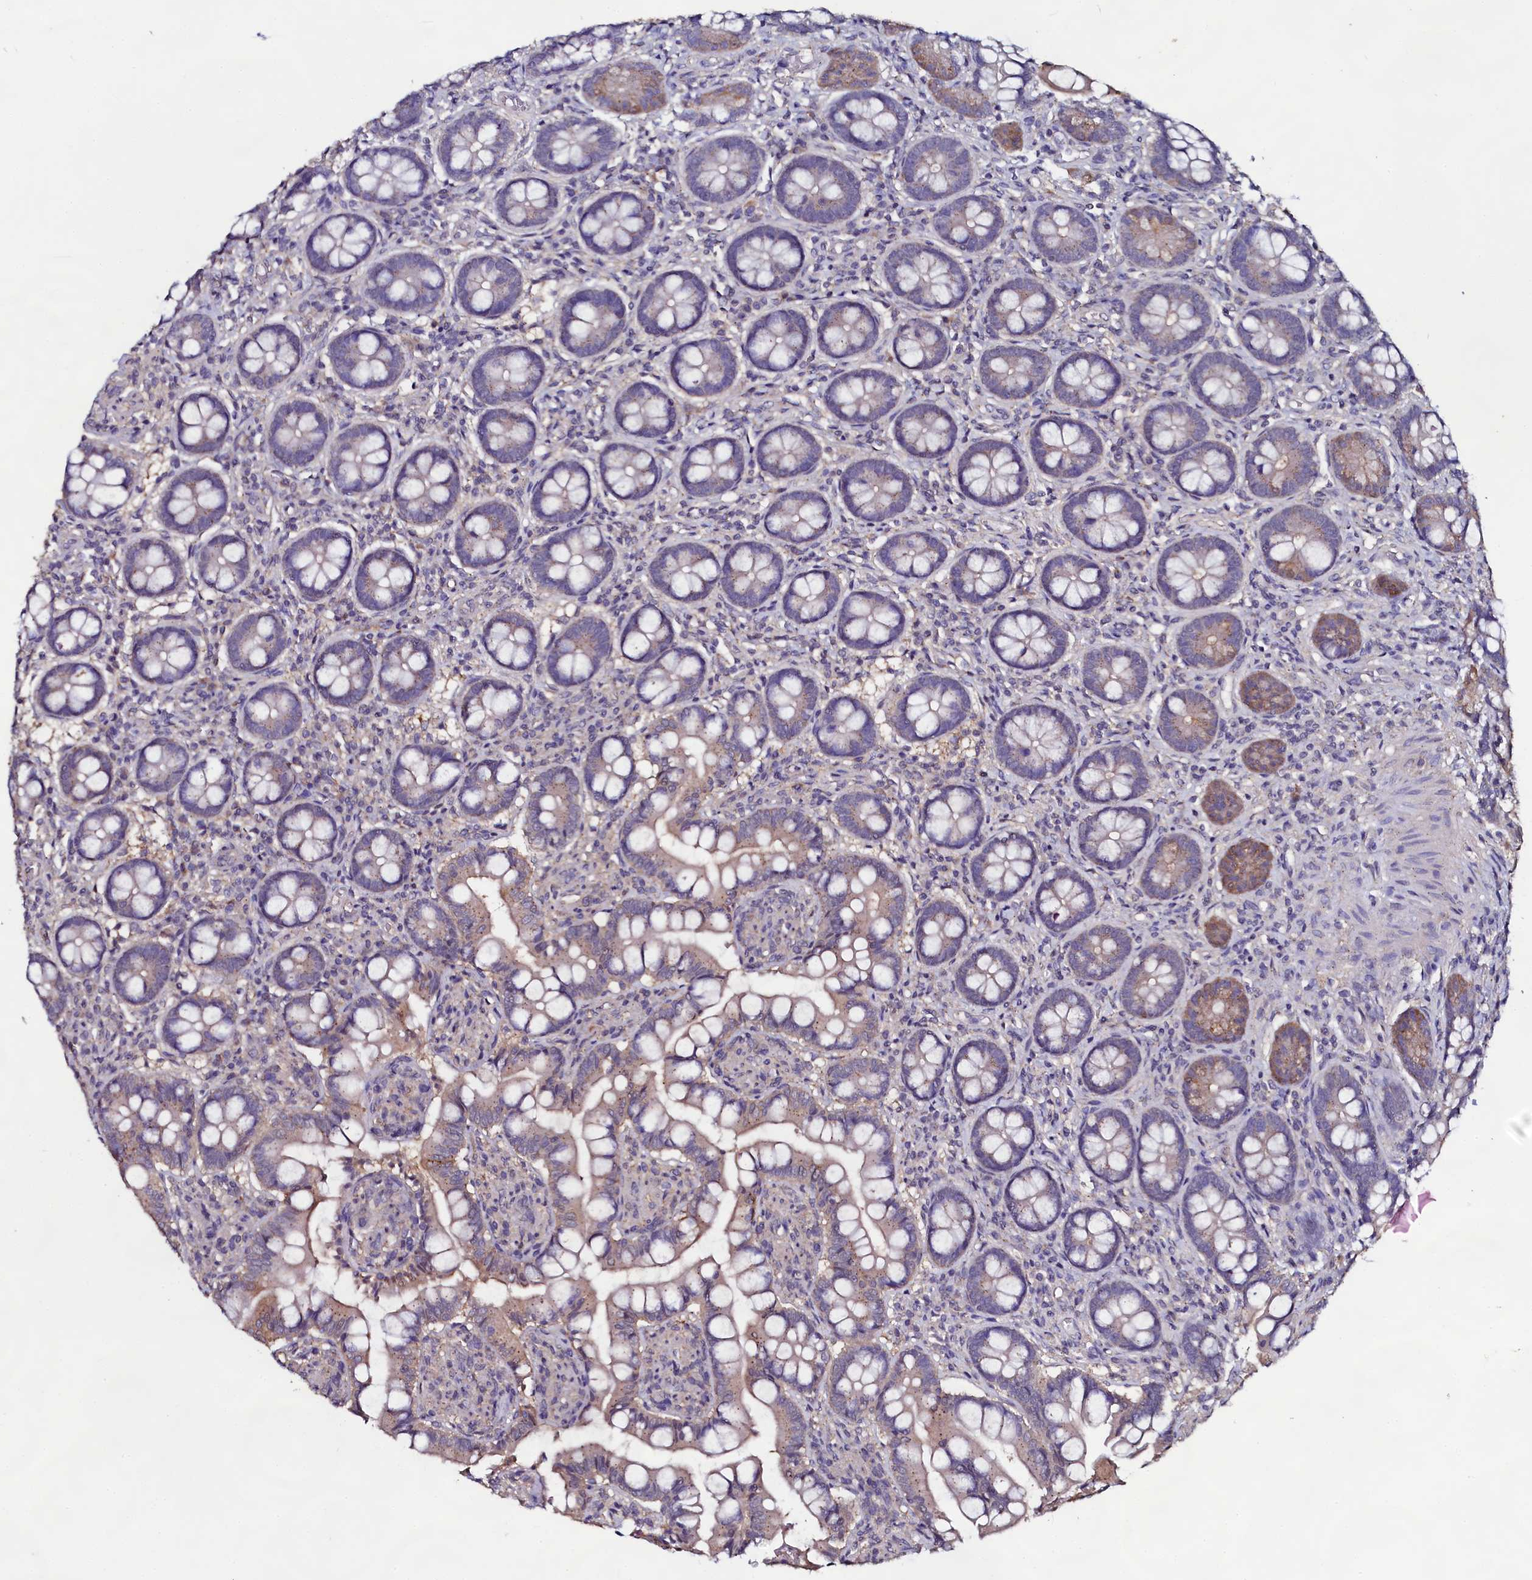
{"staining": {"intensity": "strong", "quantity": "25%-75%", "location": "cytoplasmic/membranous"}, "tissue": "small intestine", "cell_type": "Glandular cells", "image_type": "normal", "snomed": [{"axis": "morphology", "description": "Normal tissue, NOS"}, {"axis": "topography", "description": "Small intestine"}], "caption": "An IHC micrograph of normal tissue is shown. Protein staining in brown shows strong cytoplasmic/membranous positivity in small intestine within glandular cells. (Stains: DAB in brown, nuclei in blue, Microscopy: brightfield microscopy at high magnification).", "gene": "USPL1", "patient": {"sex": "male", "age": 52}}